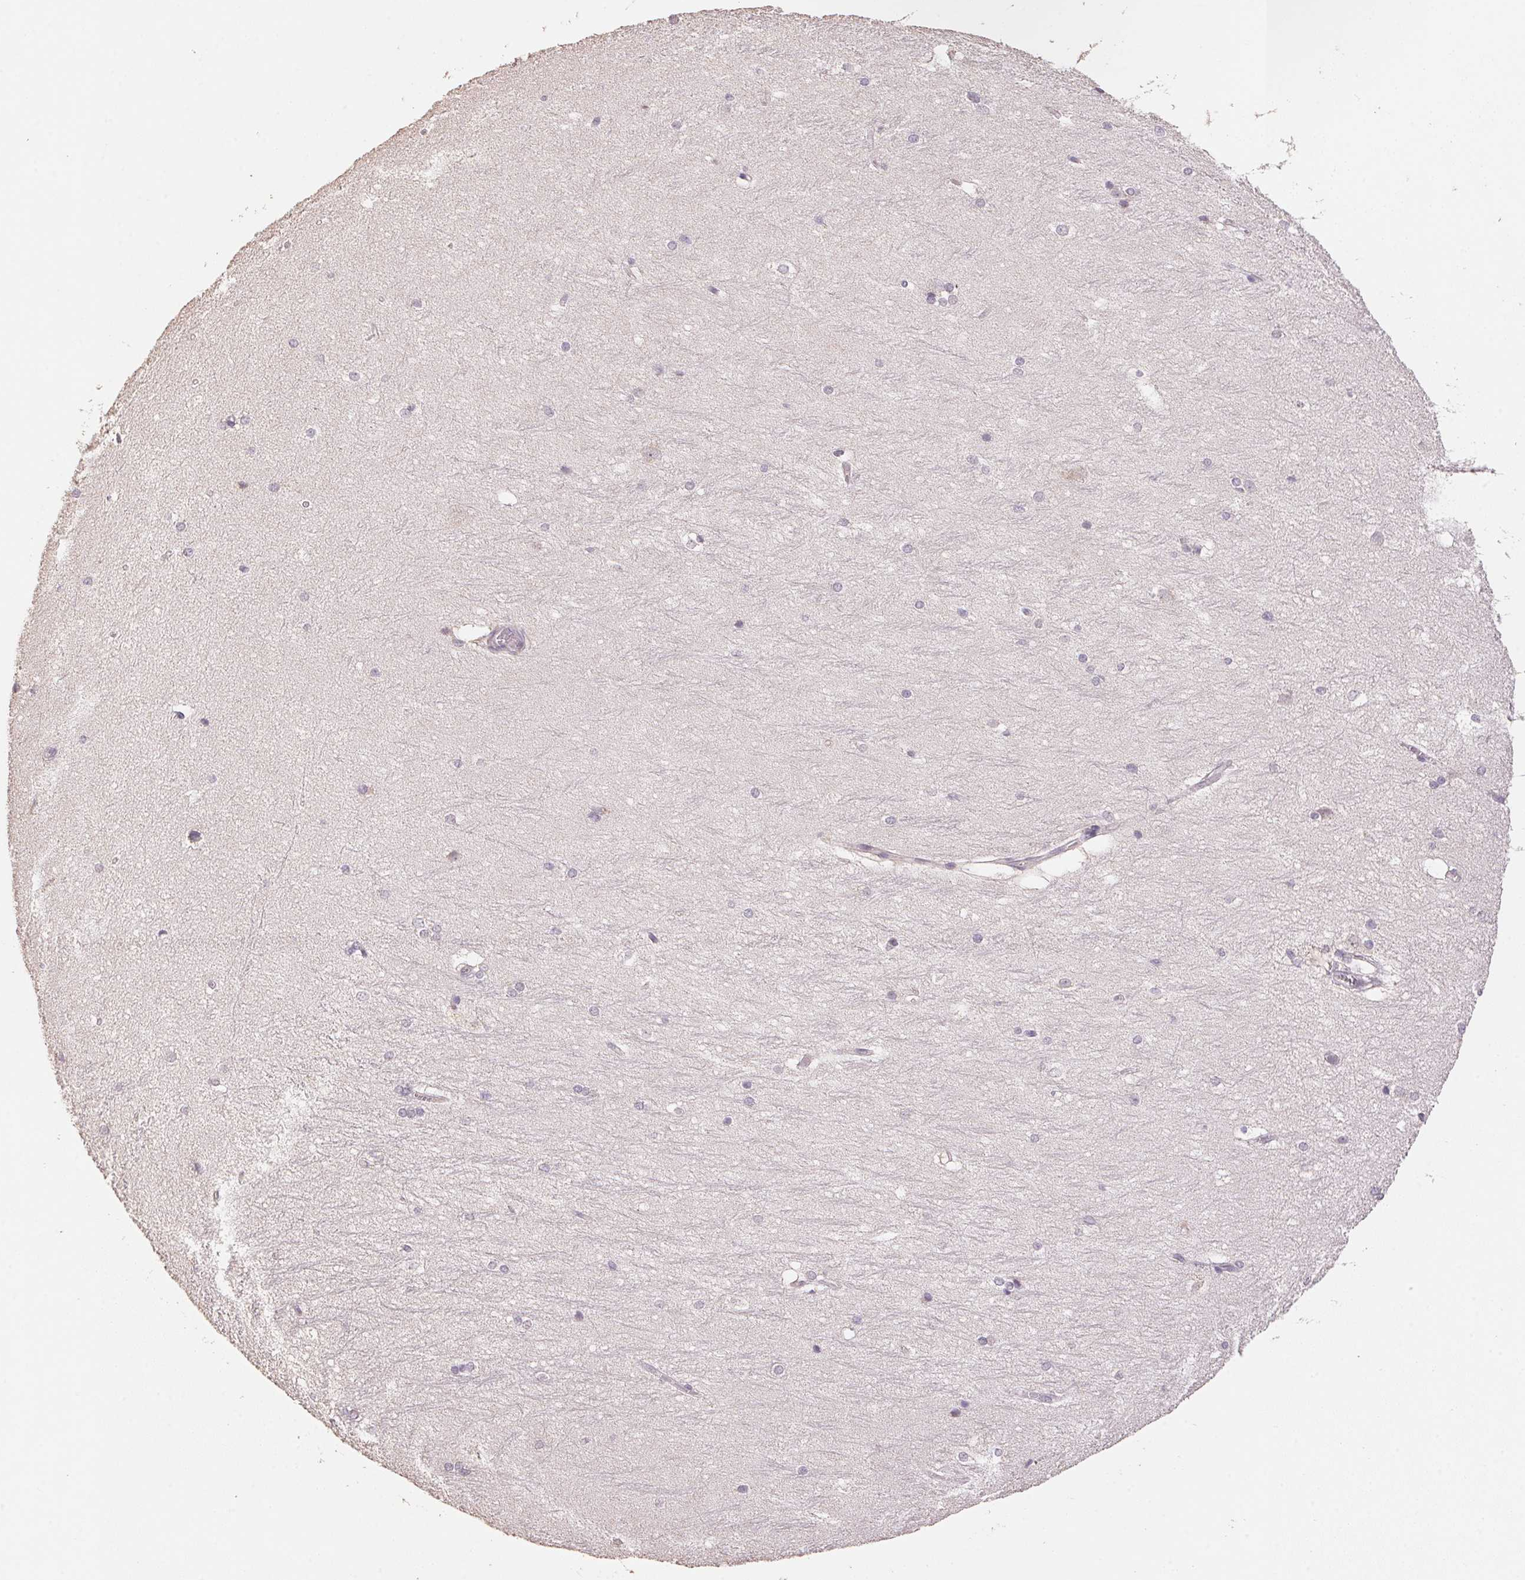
{"staining": {"intensity": "negative", "quantity": "none", "location": "none"}, "tissue": "hippocampus", "cell_type": "Glial cells", "image_type": "normal", "snomed": [{"axis": "morphology", "description": "Normal tissue, NOS"}, {"axis": "topography", "description": "Cerebral cortex"}, {"axis": "topography", "description": "Hippocampus"}], "caption": "IHC photomicrograph of benign human hippocampus stained for a protein (brown), which displays no expression in glial cells. The staining was performed using DAB to visualize the protein expression in brown, while the nuclei were stained in blue with hematoxylin (Magnification: 20x).", "gene": "CENPF", "patient": {"sex": "female", "age": 19}}